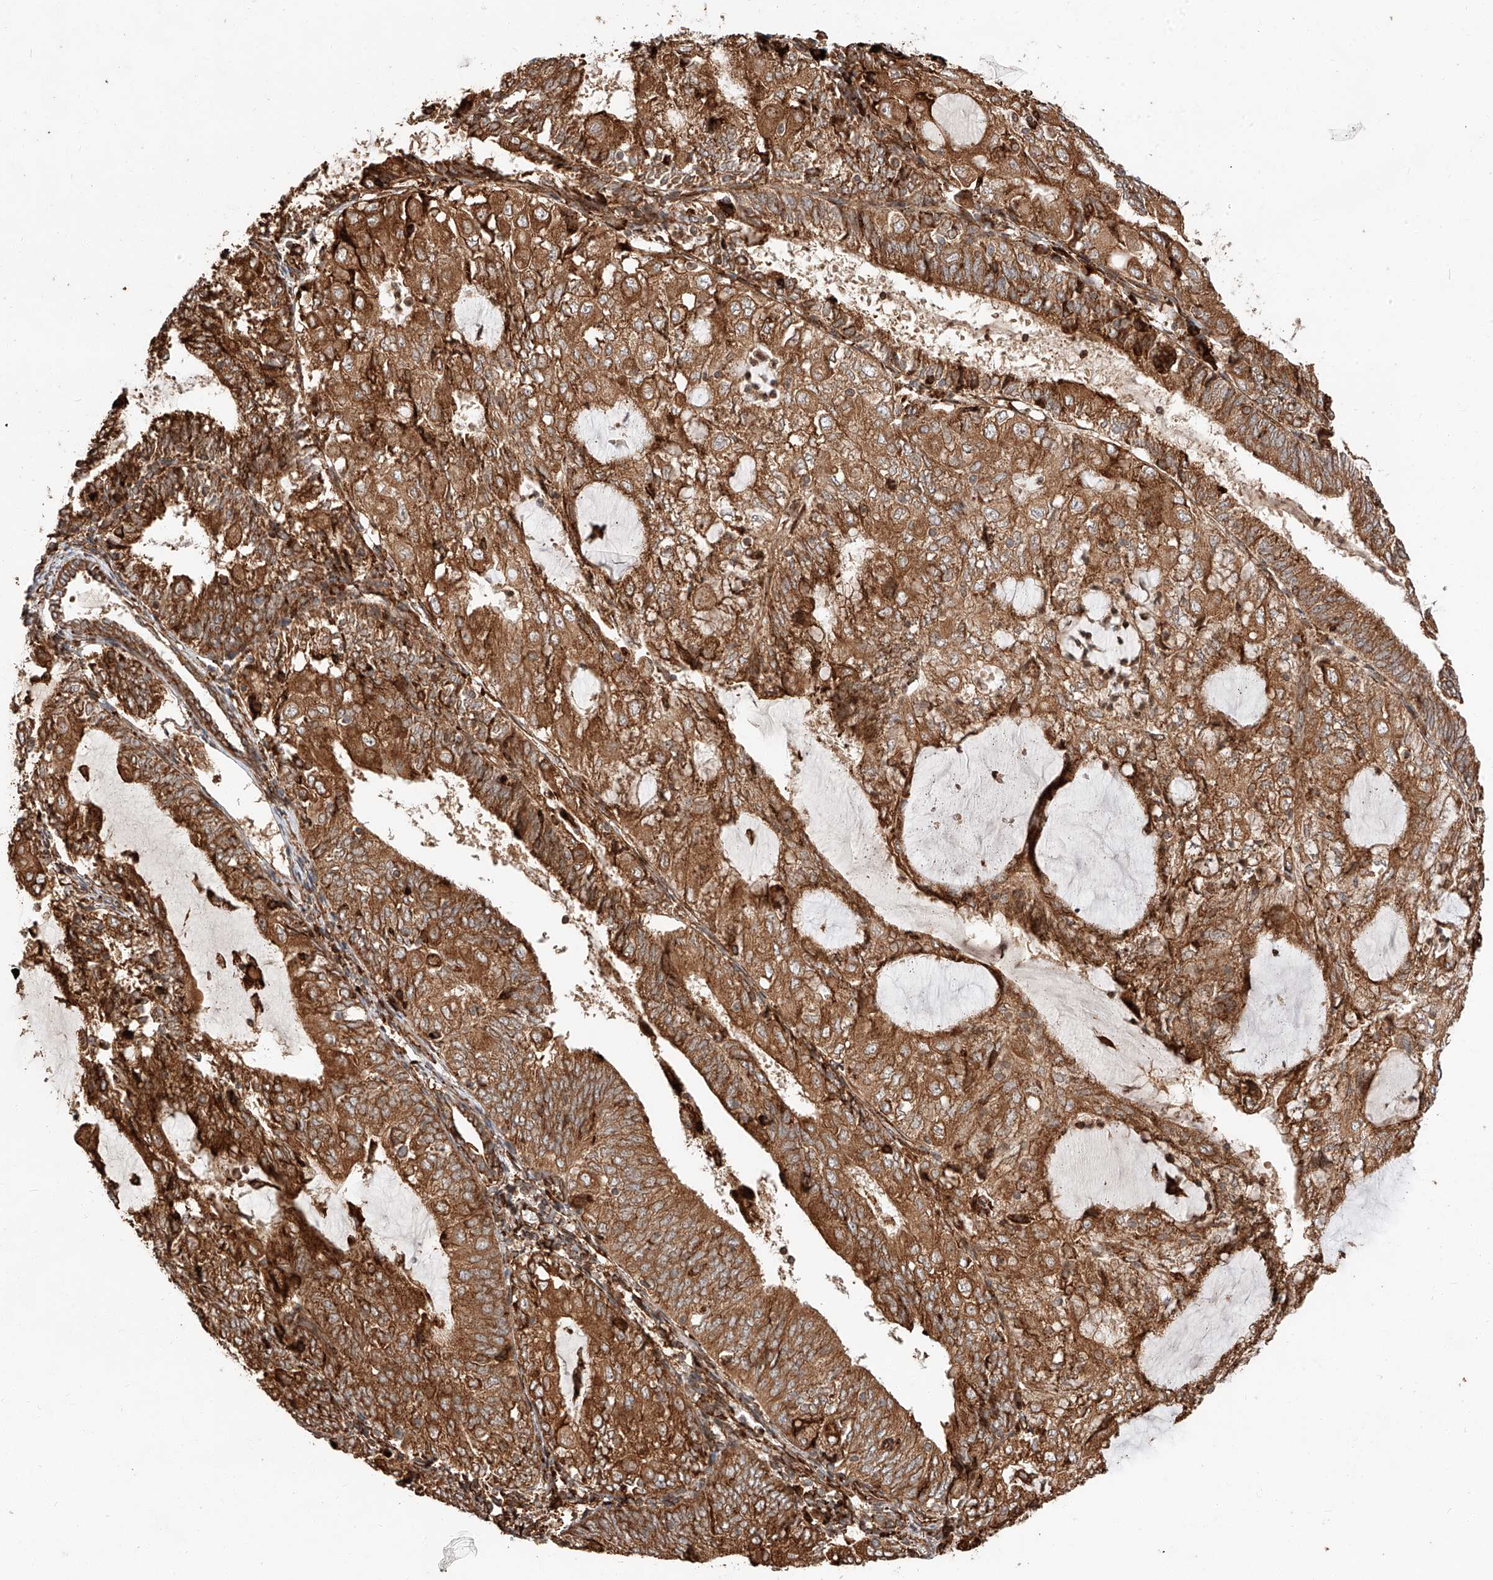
{"staining": {"intensity": "strong", "quantity": ">75%", "location": "cytoplasmic/membranous"}, "tissue": "endometrial cancer", "cell_type": "Tumor cells", "image_type": "cancer", "snomed": [{"axis": "morphology", "description": "Adenocarcinoma, NOS"}, {"axis": "topography", "description": "Endometrium"}], "caption": "Immunohistochemistry (DAB) staining of endometrial cancer (adenocarcinoma) shows strong cytoplasmic/membranous protein positivity in approximately >75% of tumor cells.", "gene": "ZNF84", "patient": {"sex": "female", "age": 81}}